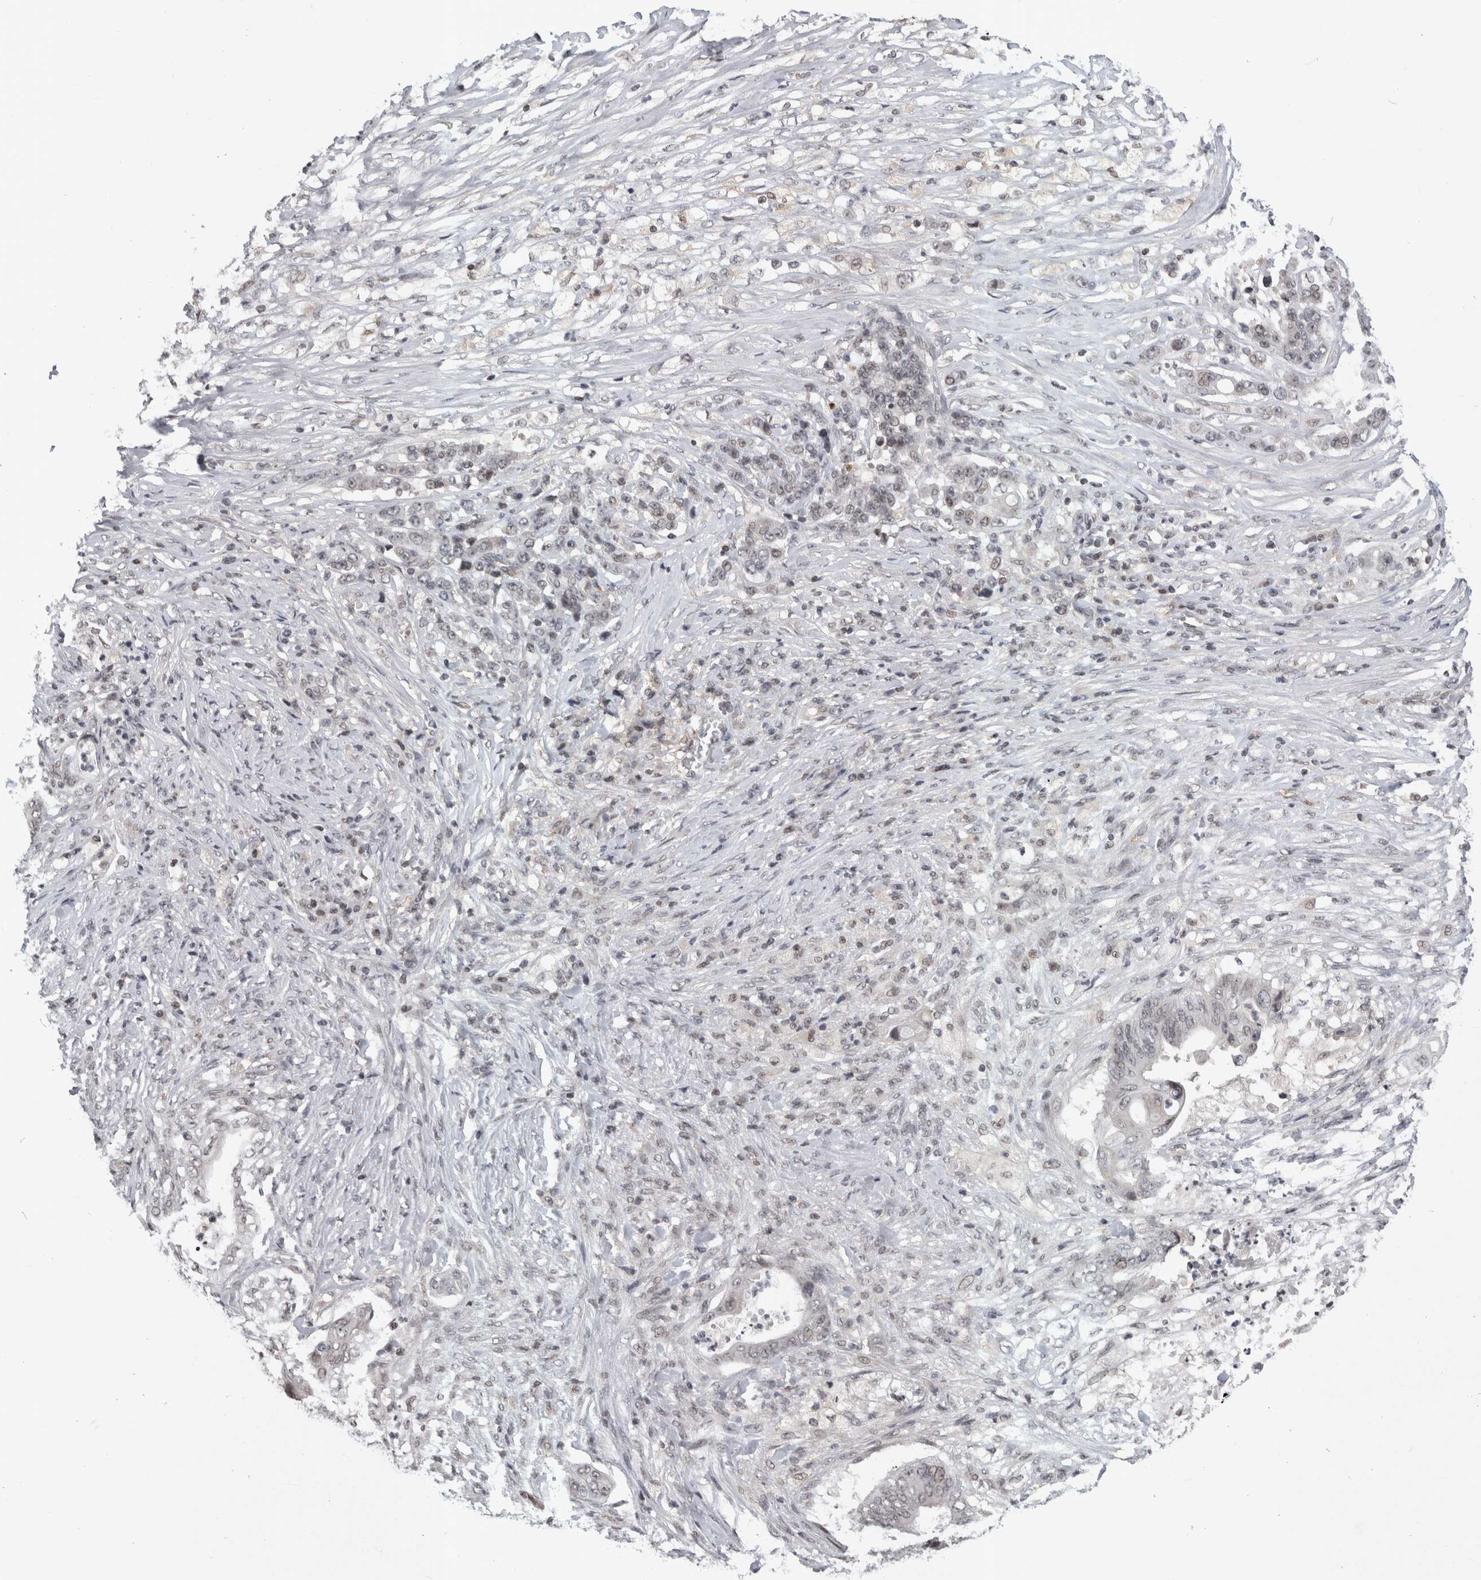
{"staining": {"intensity": "weak", "quantity": "25%-75%", "location": "nuclear"}, "tissue": "stomach cancer", "cell_type": "Tumor cells", "image_type": "cancer", "snomed": [{"axis": "morphology", "description": "Adenocarcinoma, NOS"}, {"axis": "topography", "description": "Stomach"}], "caption": "Human stomach cancer stained for a protein (brown) demonstrates weak nuclear positive positivity in about 25%-75% of tumor cells.", "gene": "ZSCAN21", "patient": {"sex": "female", "age": 73}}